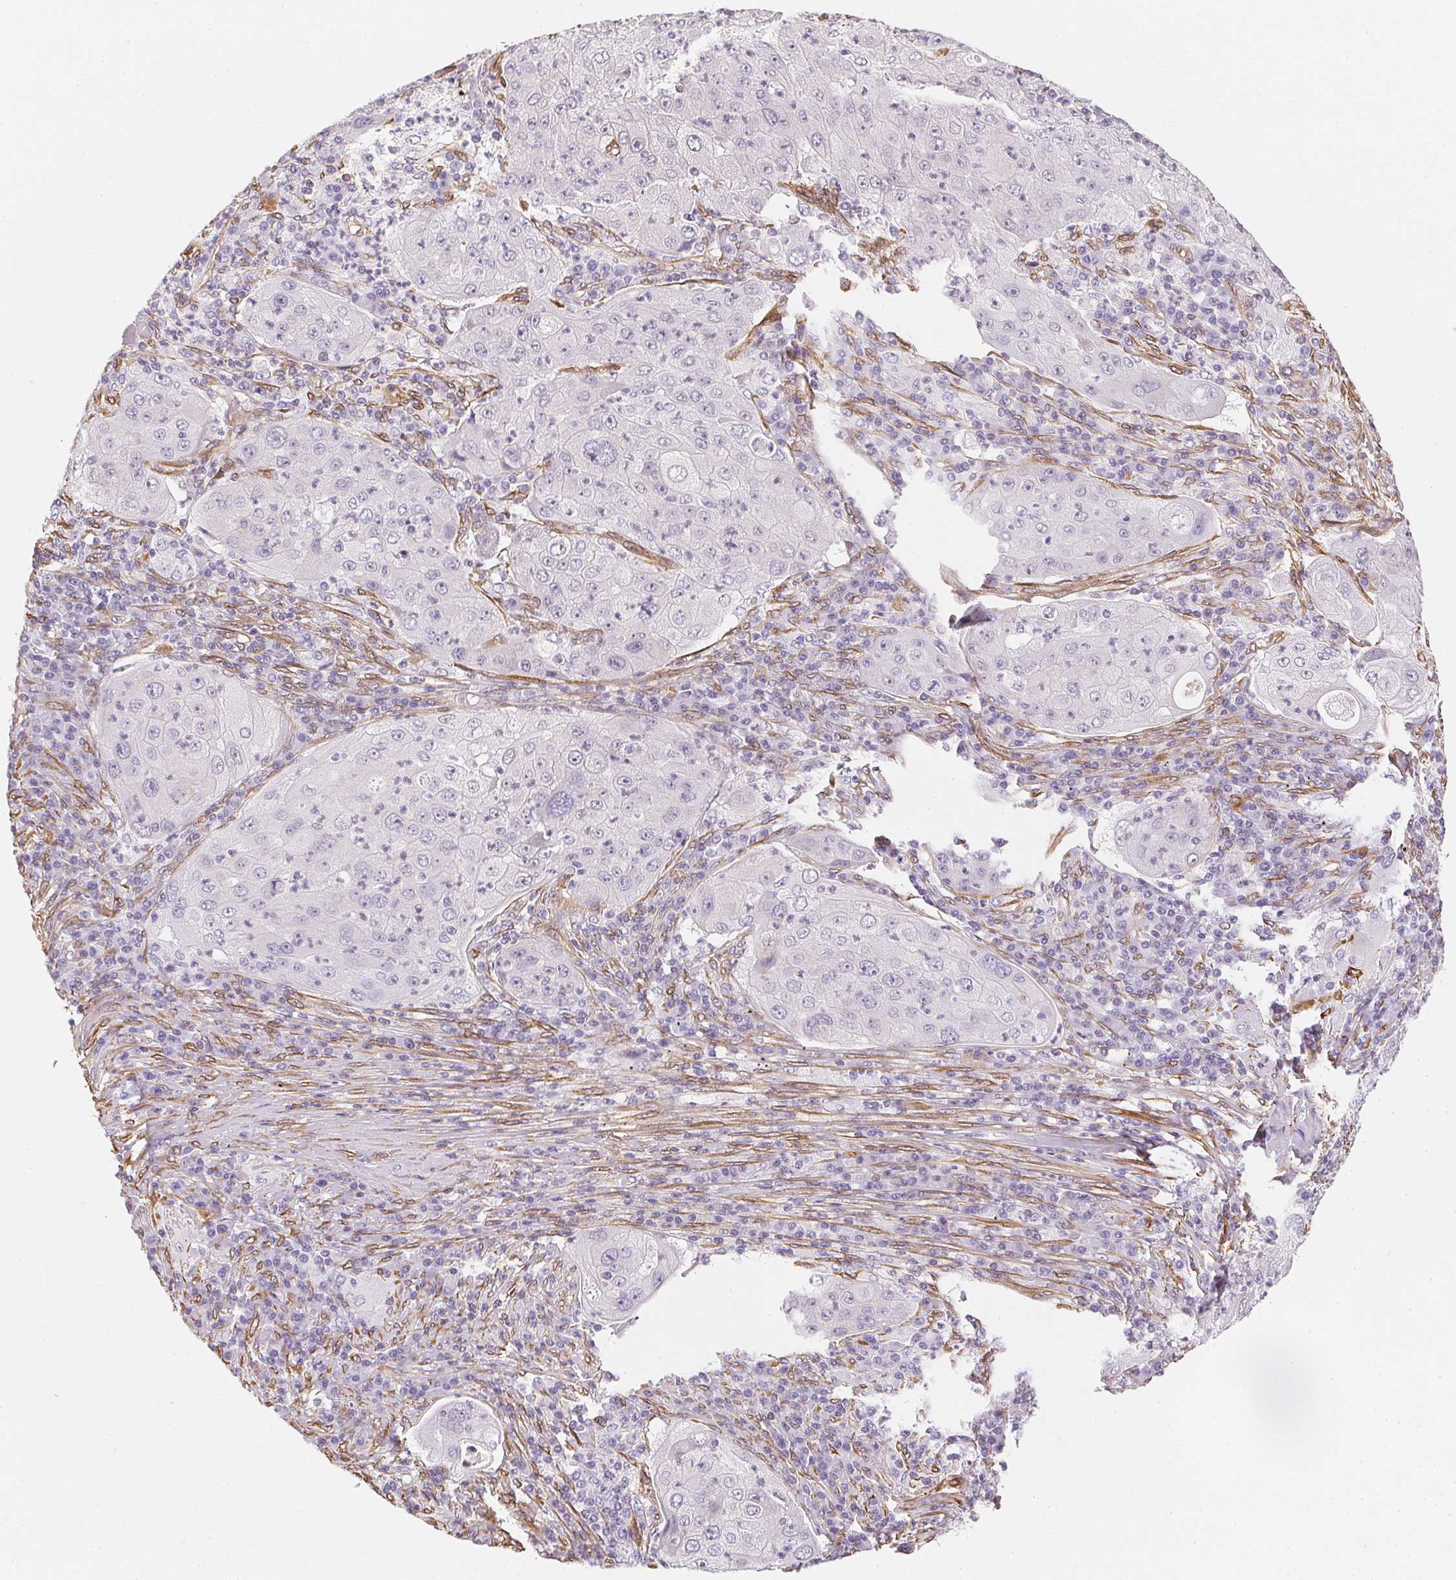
{"staining": {"intensity": "negative", "quantity": "none", "location": "none"}, "tissue": "lung cancer", "cell_type": "Tumor cells", "image_type": "cancer", "snomed": [{"axis": "morphology", "description": "Squamous cell carcinoma, NOS"}, {"axis": "topography", "description": "Lung"}], "caption": "This is an IHC histopathology image of lung cancer. There is no expression in tumor cells.", "gene": "RSBN1", "patient": {"sex": "female", "age": 59}}